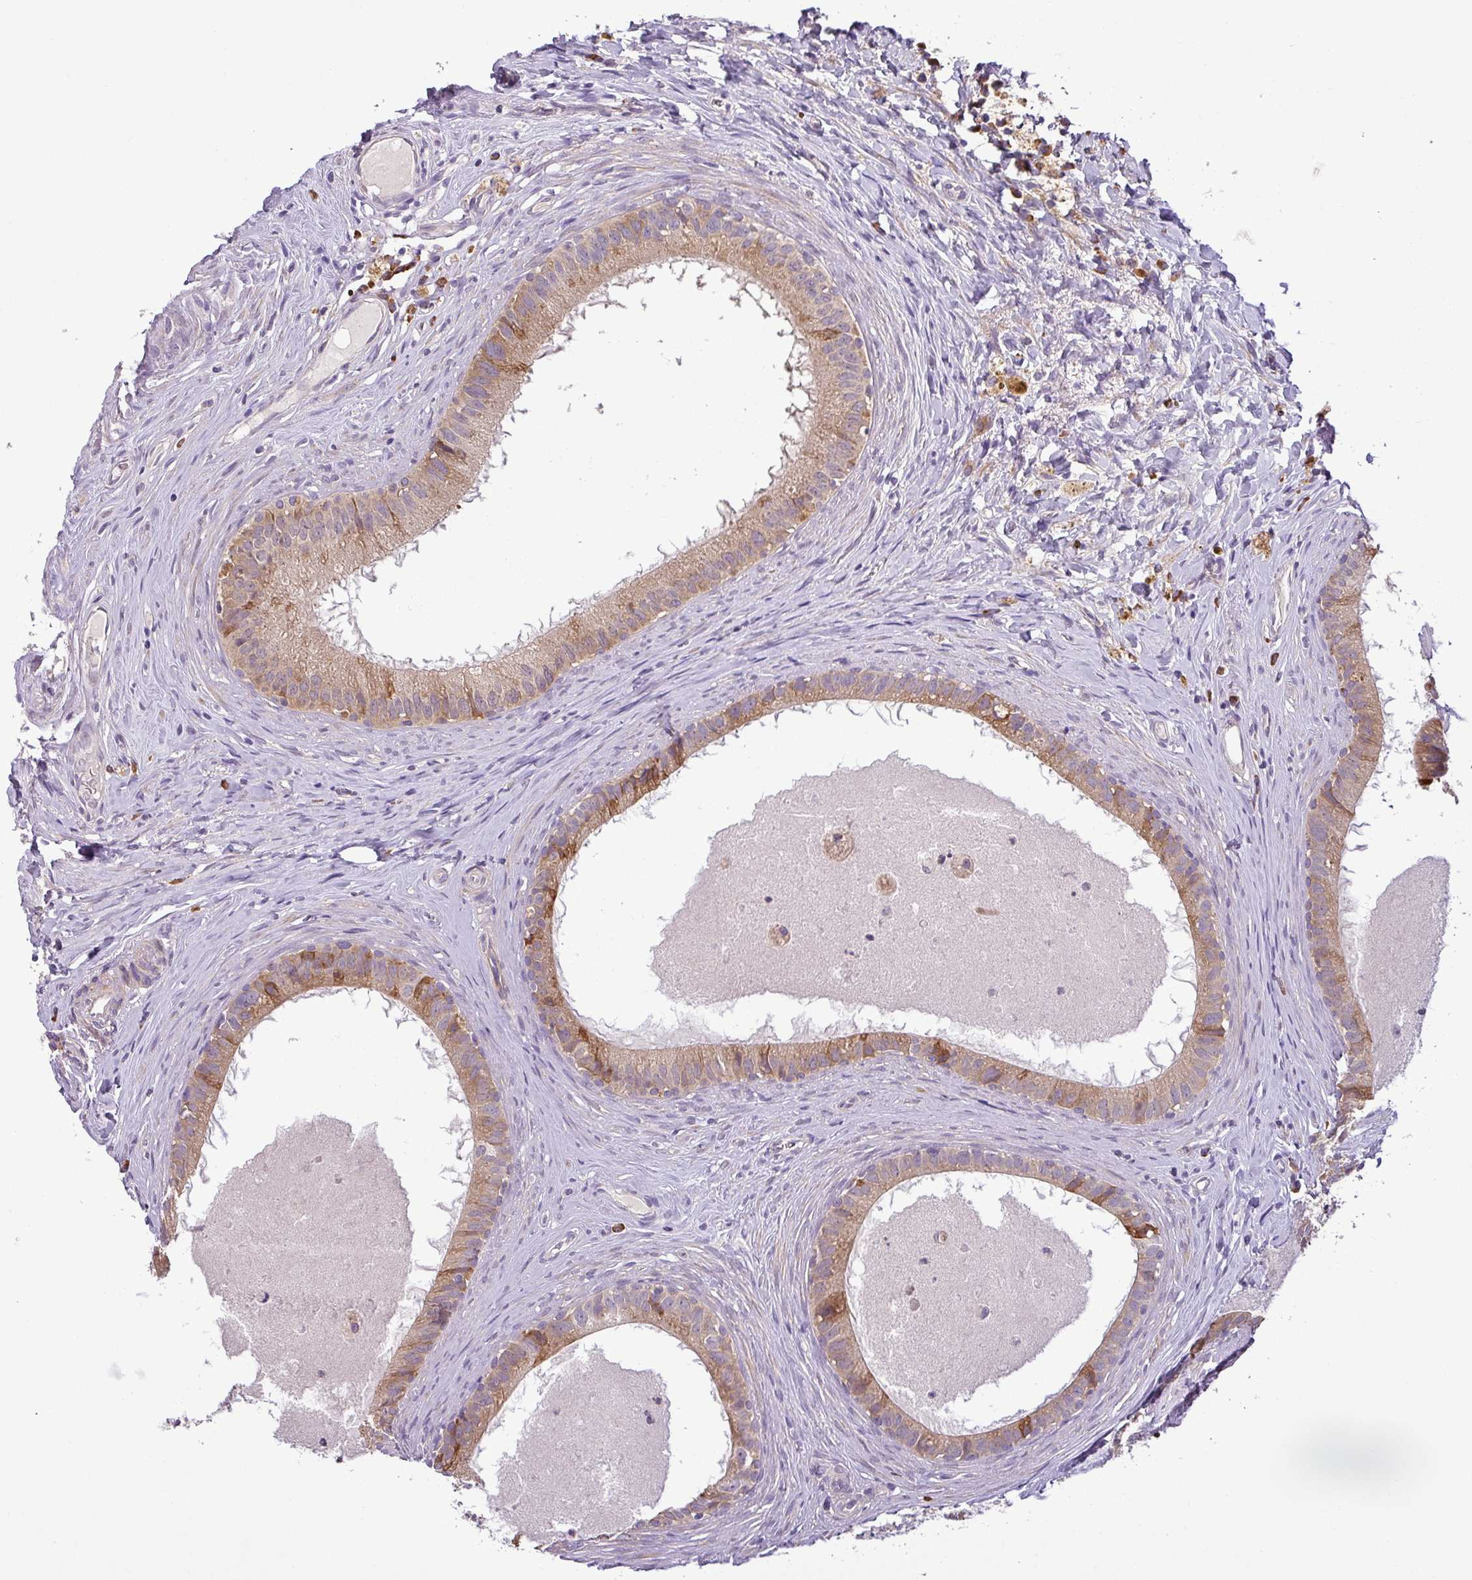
{"staining": {"intensity": "moderate", "quantity": ">75%", "location": "cytoplasmic/membranous"}, "tissue": "epididymis", "cell_type": "Glandular cells", "image_type": "normal", "snomed": [{"axis": "morphology", "description": "Normal tissue, NOS"}, {"axis": "topography", "description": "Epididymis"}], "caption": "Immunohistochemistry (DAB) staining of benign human epididymis exhibits moderate cytoplasmic/membranous protein expression in about >75% of glandular cells.", "gene": "MOCS3", "patient": {"sex": "male", "age": 80}}